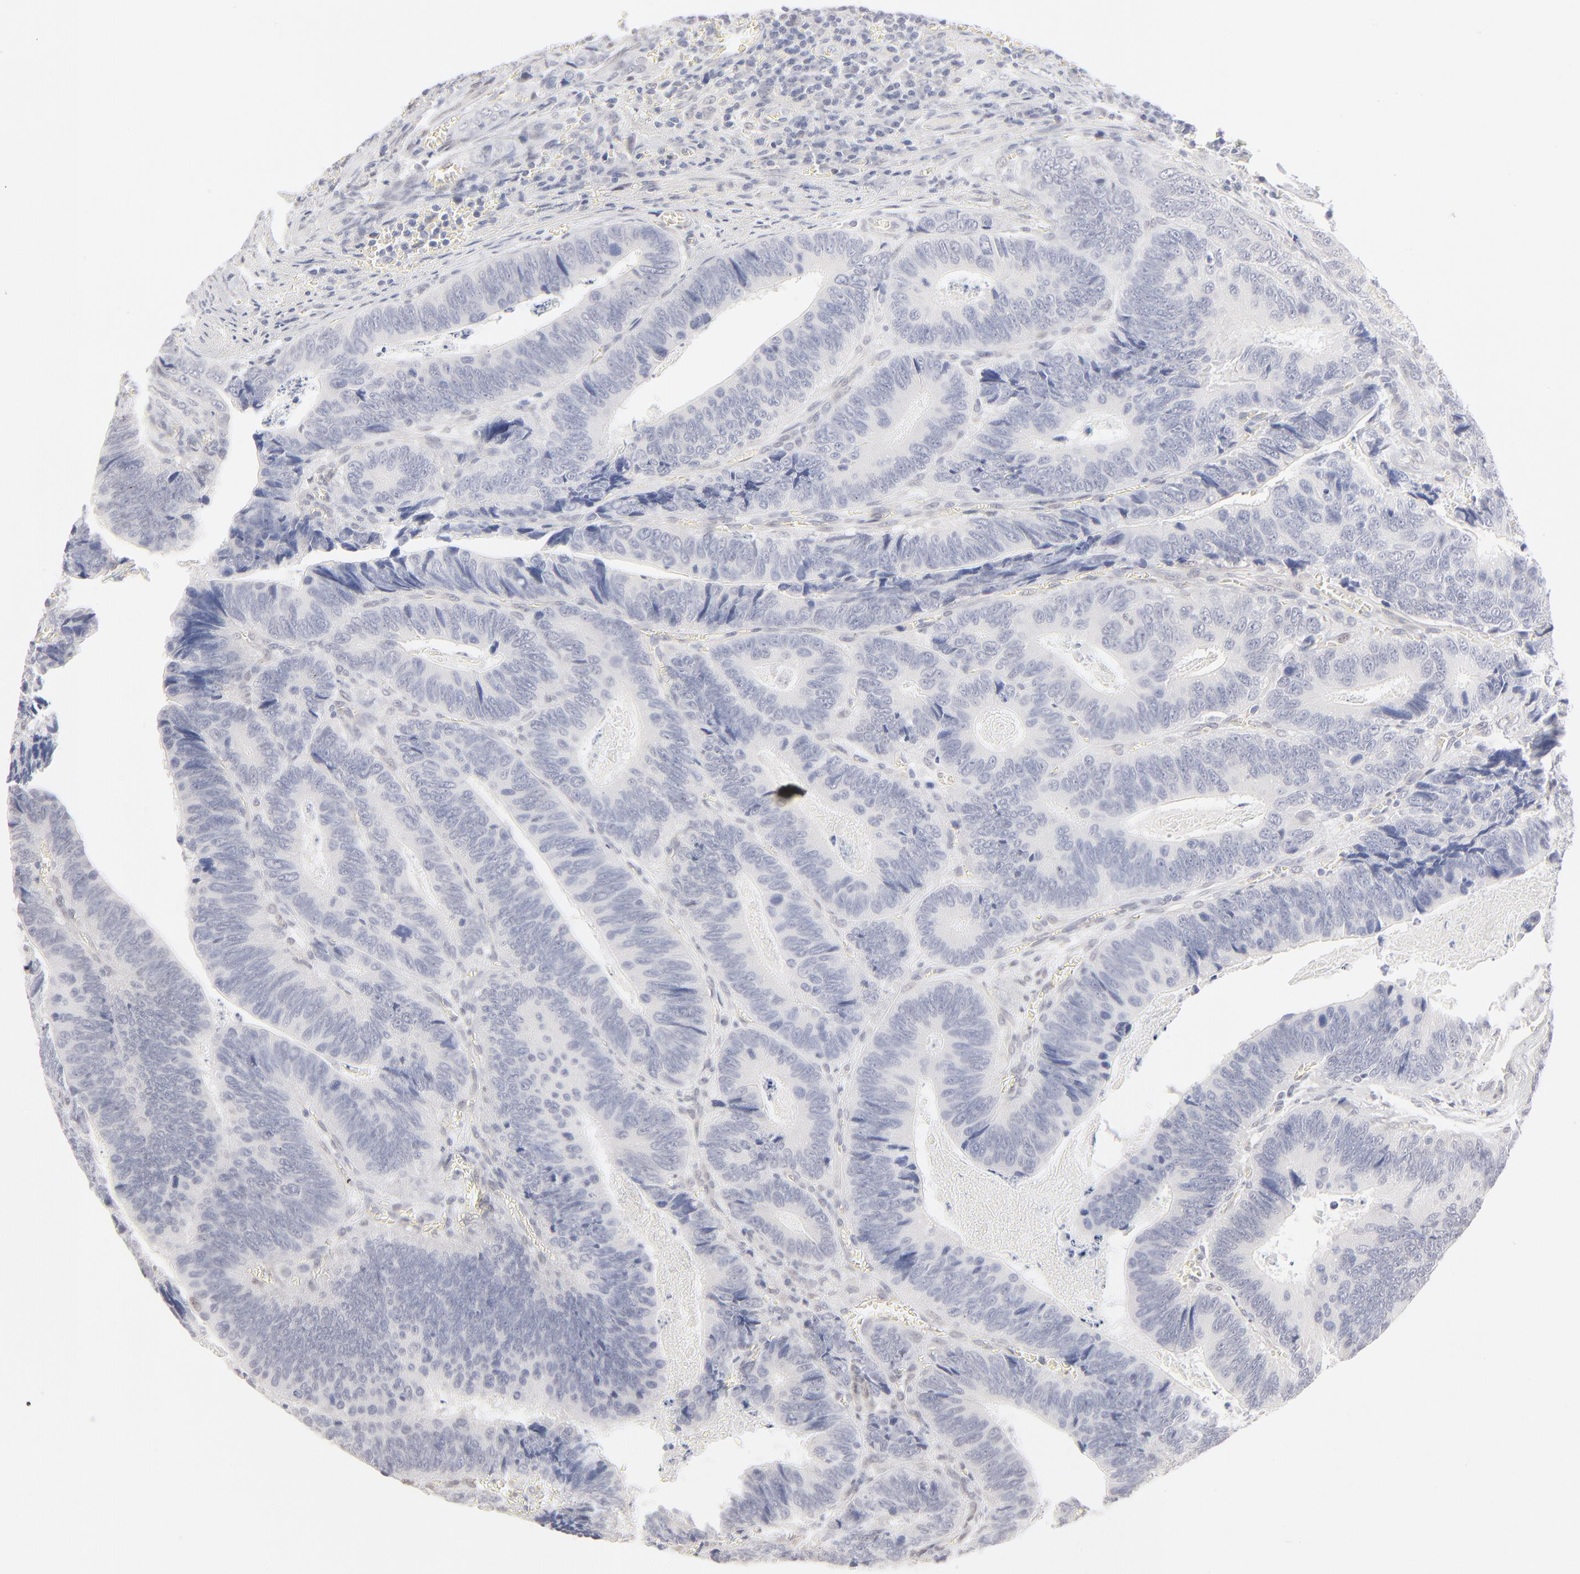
{"staining": {"intensity": "negative", "quantity": "none", "location": "none"}, "tissue": "colorectal cancer", "cell_type": "Tumor cells", "image_type": "cancer", "snomed": [{"axis": "morphology", "description": "Adenocarcinoma, NOS"}, {"axis": "topography", "description": "Colon"}], "caption": "Immunohistochemistry image of human colorectal cancer stained for a protein (brown), which exhibits no positivity in tumor cells. (DAB (3,3'-diaminobenzidine) IHC visualized using brightfield microscopy, high magnification).", "gene": "RBM3", "patient": {"sex": "male", "age": 72}}